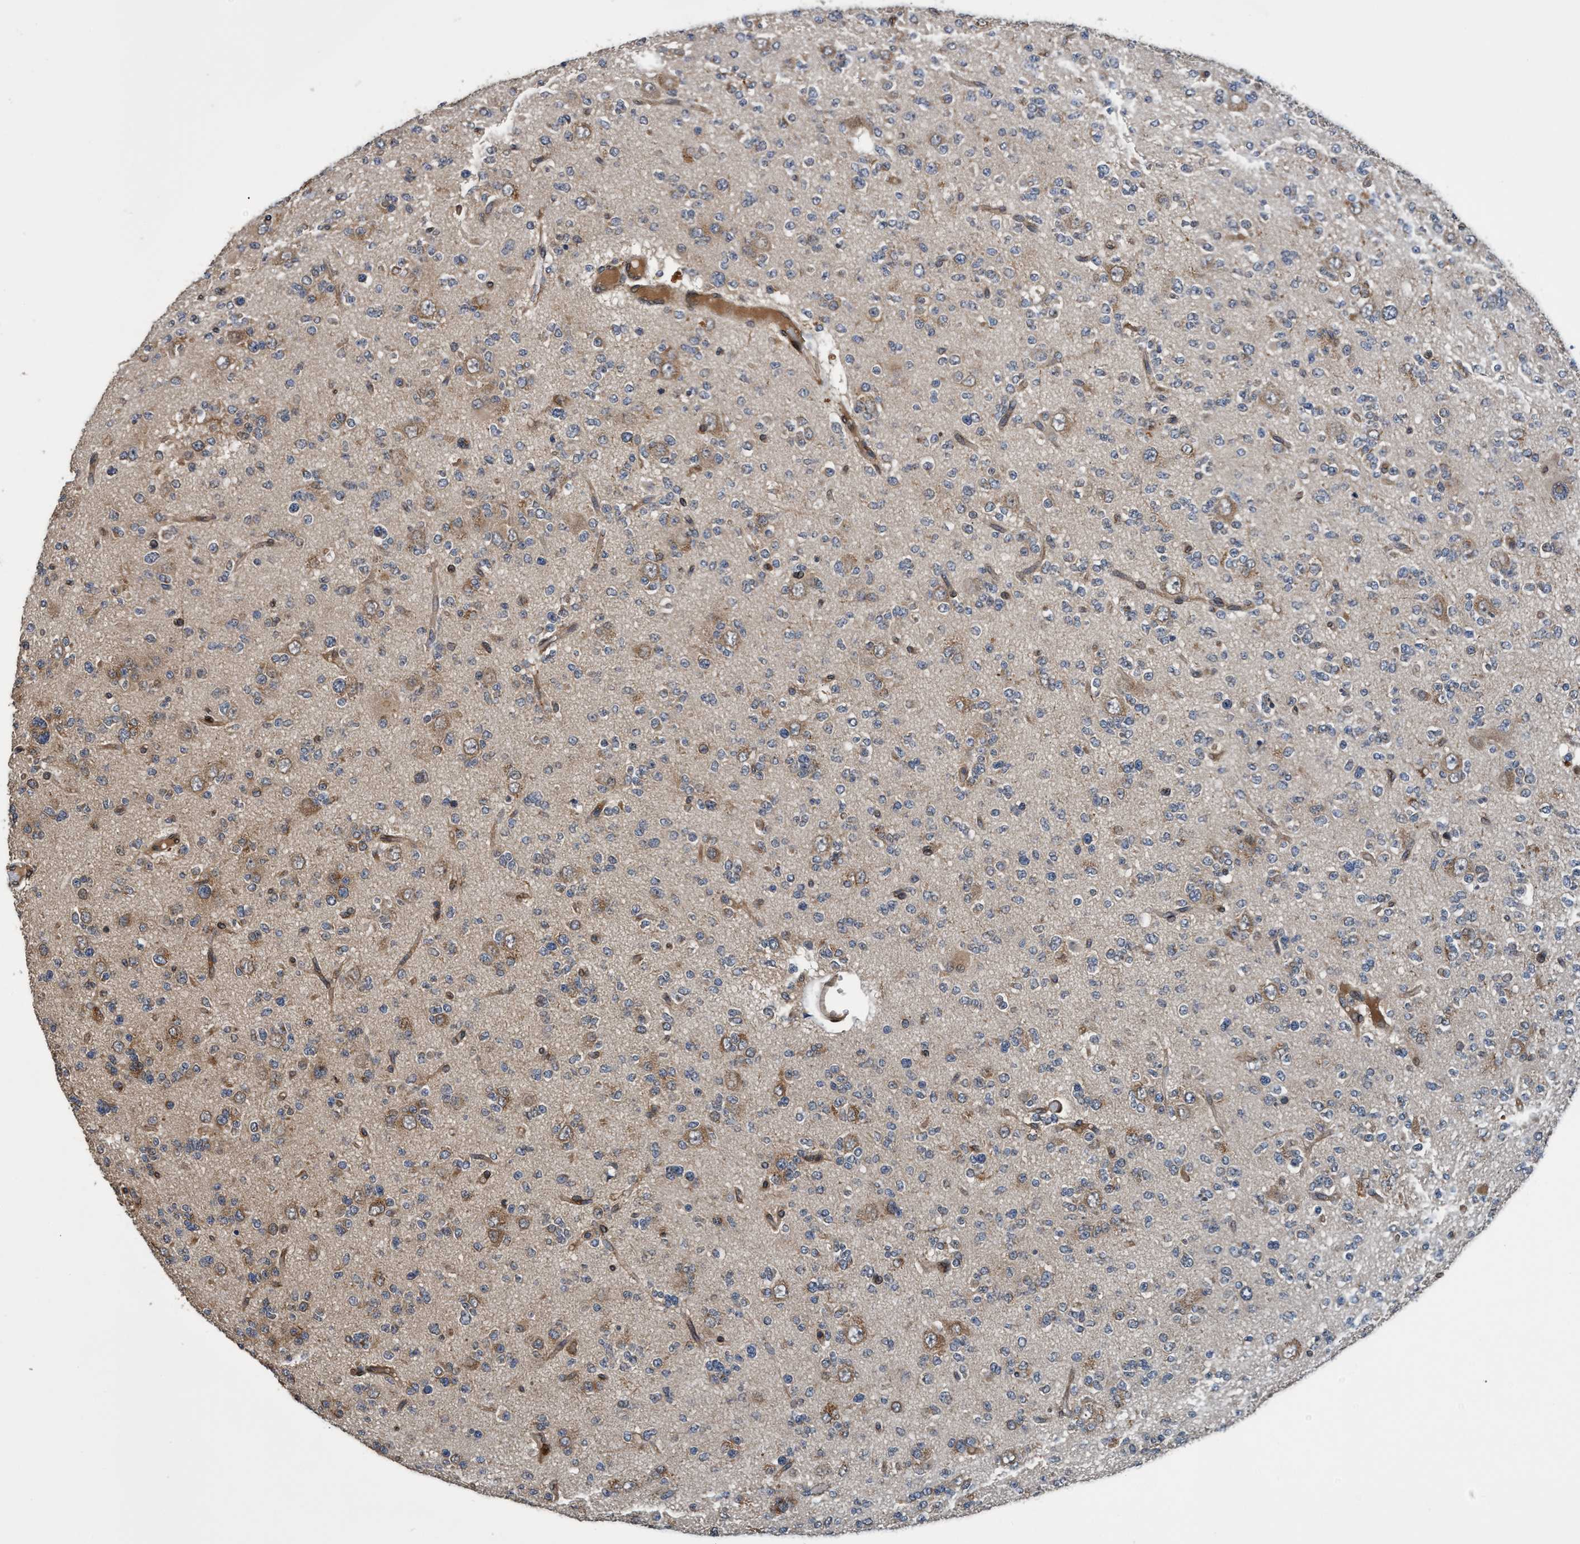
{"staining": {"intensity": "negative", "quantity": "none", "location": "none"}, "tissue": "glioma", "cell_type": "Tumor cells", "image_type": "cancer", "snomed": [{"axis": "morphology", "description": "Glioma, malignant, Low grade"}, {"axis": "topography", "description": "Brain"}], "caption": "This is an IHC histopathology image of malignant glioma (low-grade). There is no expression in tumor cells.", "gene": "MACC1", "patient": {"sex": "male", "age": 38}}